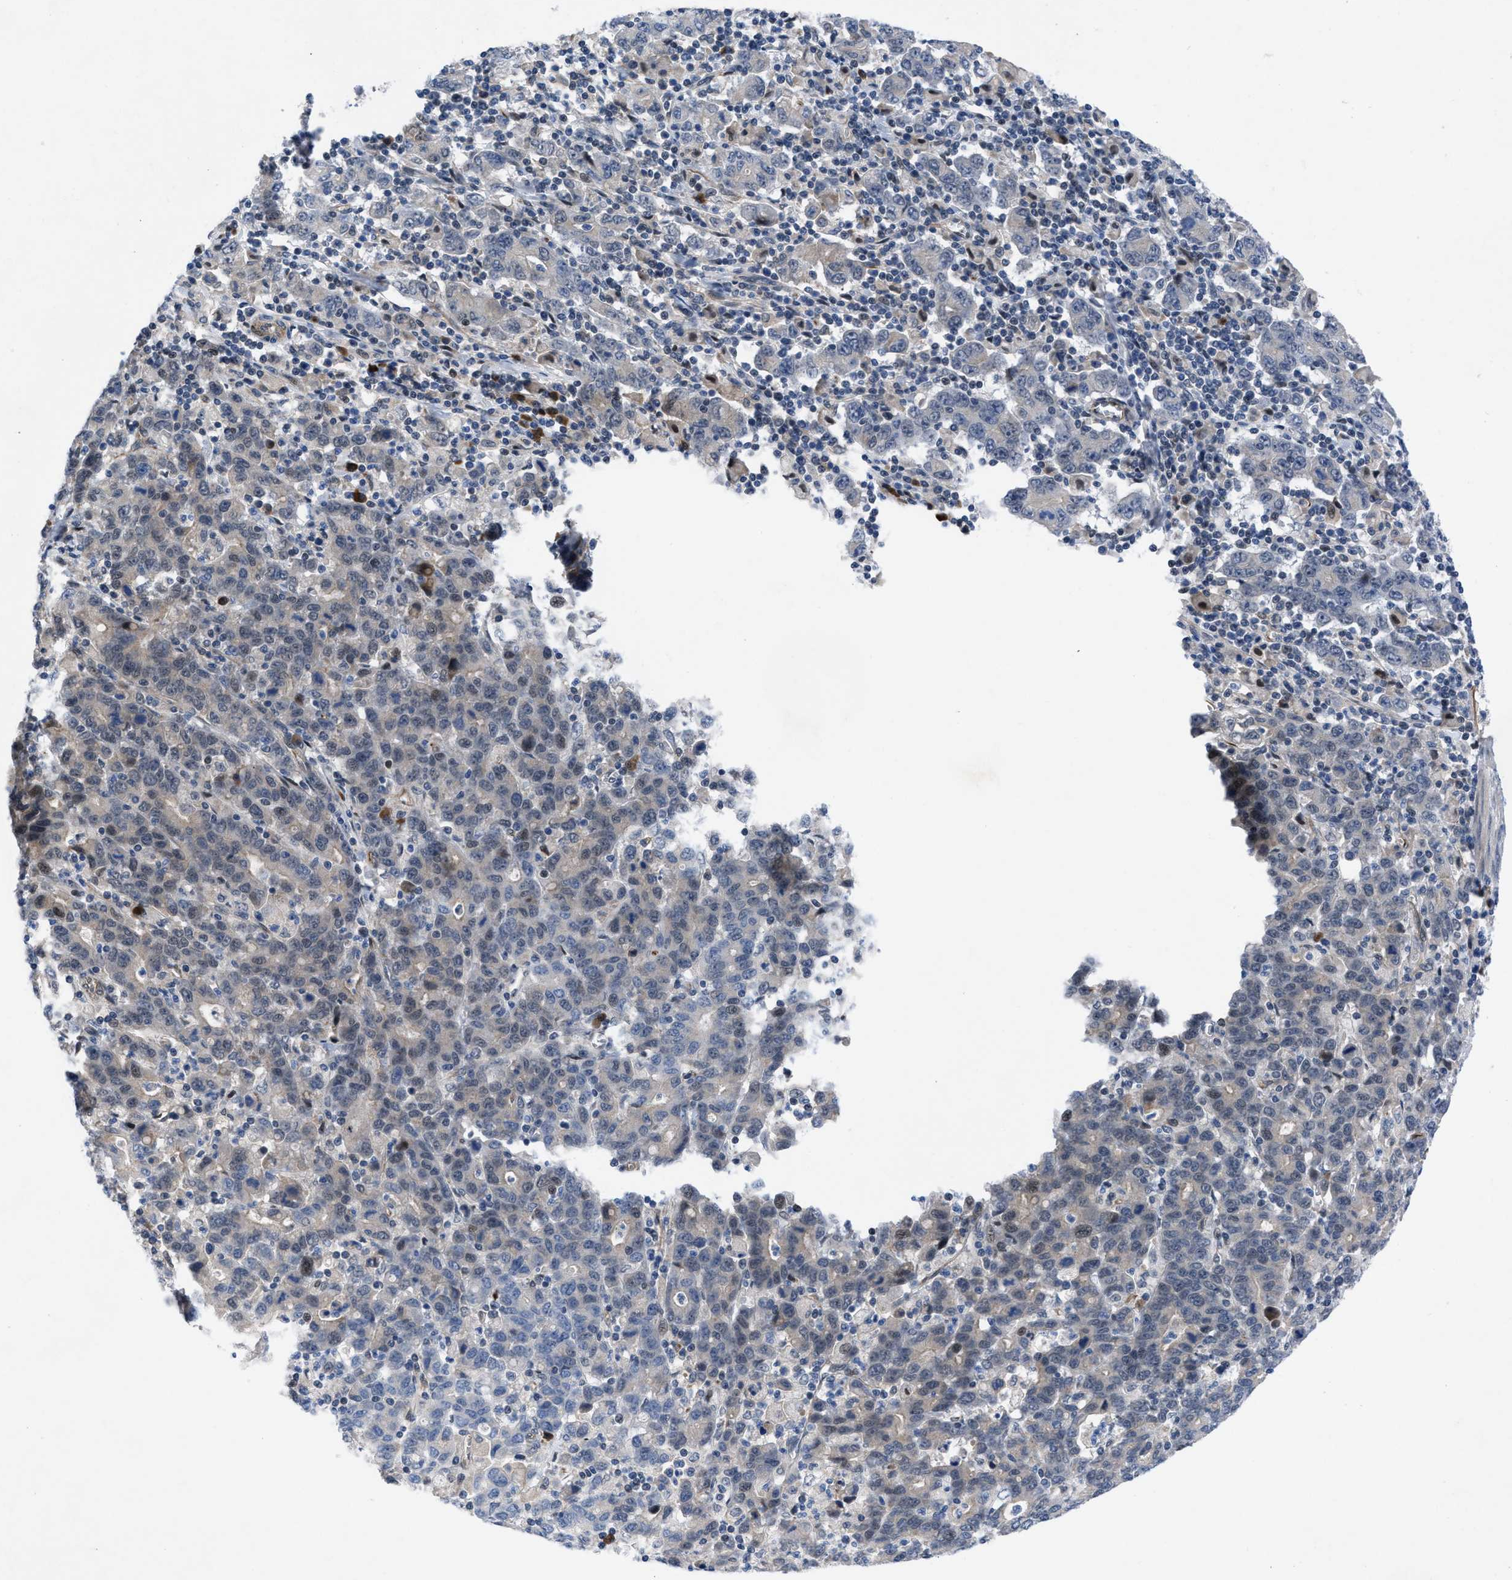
{"staining": {"intensity": "negative", "quantity": "none", "location": "none"}, "tissue": "stomach cancer", "cell_type": "Tumor cells", "image_type": "cancer", "snomed": [{"axis": "morphology", "description": "Adenocarcinoma, NOS"}, {"axis": "topography", "description": "Stomach, upper"}], "caption": "Immunohistochemical staining of stomach cancer demonstrates no significant staining in tumor cells. Brightfield microscopy of immunohistochemistry (IHC) stained with DAB (3,3'-diaminobenzidine) (brown) and hematoxylin (blue), captured at high magnification.", "gene": "IL17RE", "patient": {"sex": "male", "age": 69}}